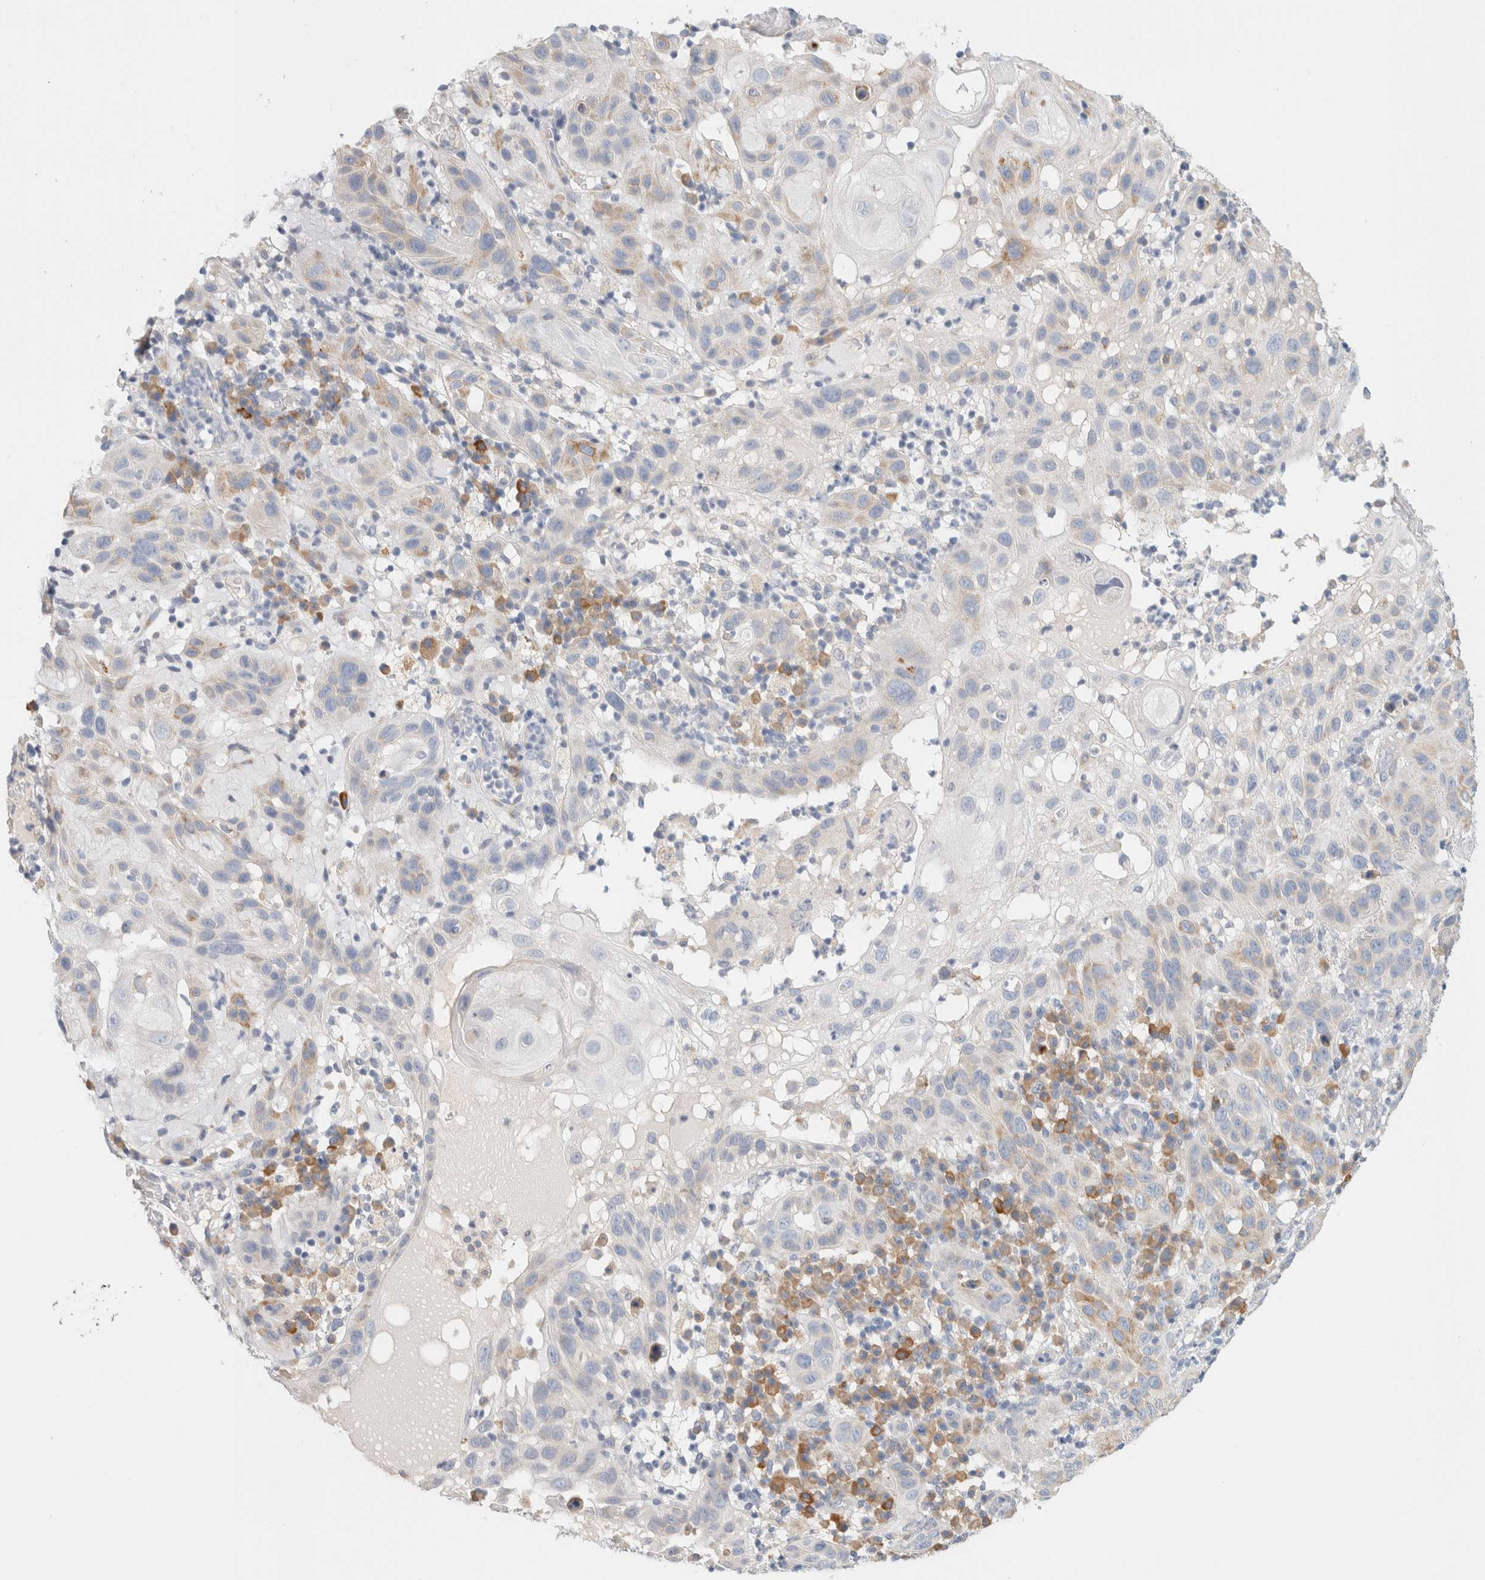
{"staining": {"intensity": "negative", "quantity": "none", "location": "none"}, "tissue": "skin cancer", "cell_type": "Tumor cells", "image_type": "cancer", "snomed": [{"axis": "morphology", "description": "Normal tissue, NOS"}, {"axis": "morphology", "description": "Squamous cell carcinoma, NOS"}, {"axis": "topography", "description": "Skin"}], "caption": "The histopathology image displays no significant staining in tumor cells of skin squamous cell carcinoma. (Brightfield microscopy of DAB immunohistochemistry at high magnification).", "gene": "CSK", "patient": {"sex": "female", "age": 96}}